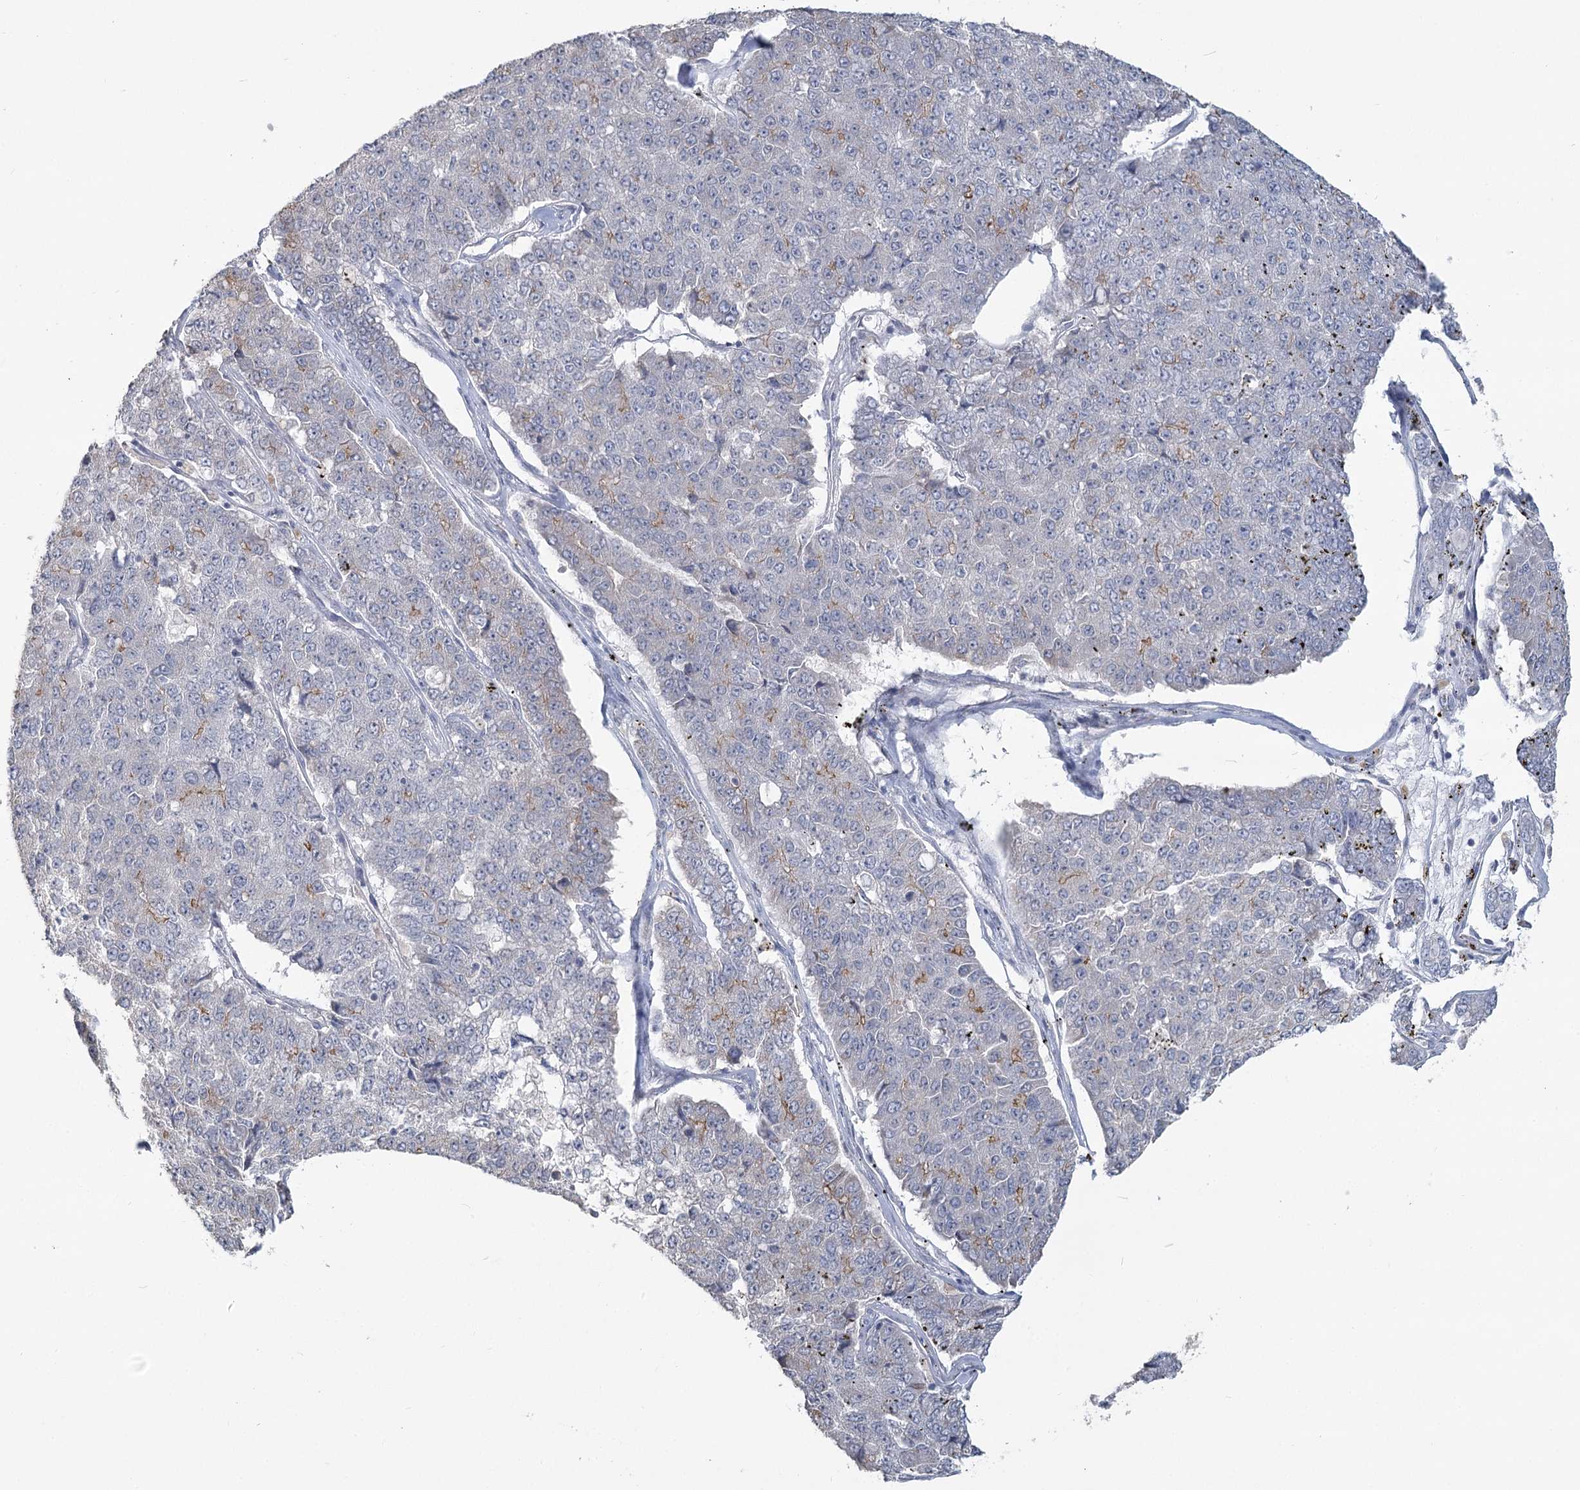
{"staining": {"intensity": "weak", "quantity": "<25%", "location": "cytoplasmic/membranous"}, "tissue": "pancreatic cancer", "cell_type": "Tumor cells", "image_type": "cancer", "snomed": [{"axis": "morphology", "description": "Adenocarcinoma, NOS"}, {"axis": "topography", "description": "Pancreas"}], "caption": "Protein analysis of pancreatic cancer (adenocarcinoma) reveals no significant positivity in tumor cells. (IHC, brightfield microscopy, high magnification).", "gene": "SLC9A3", "patient": {"sex": "male", "age": 50}}